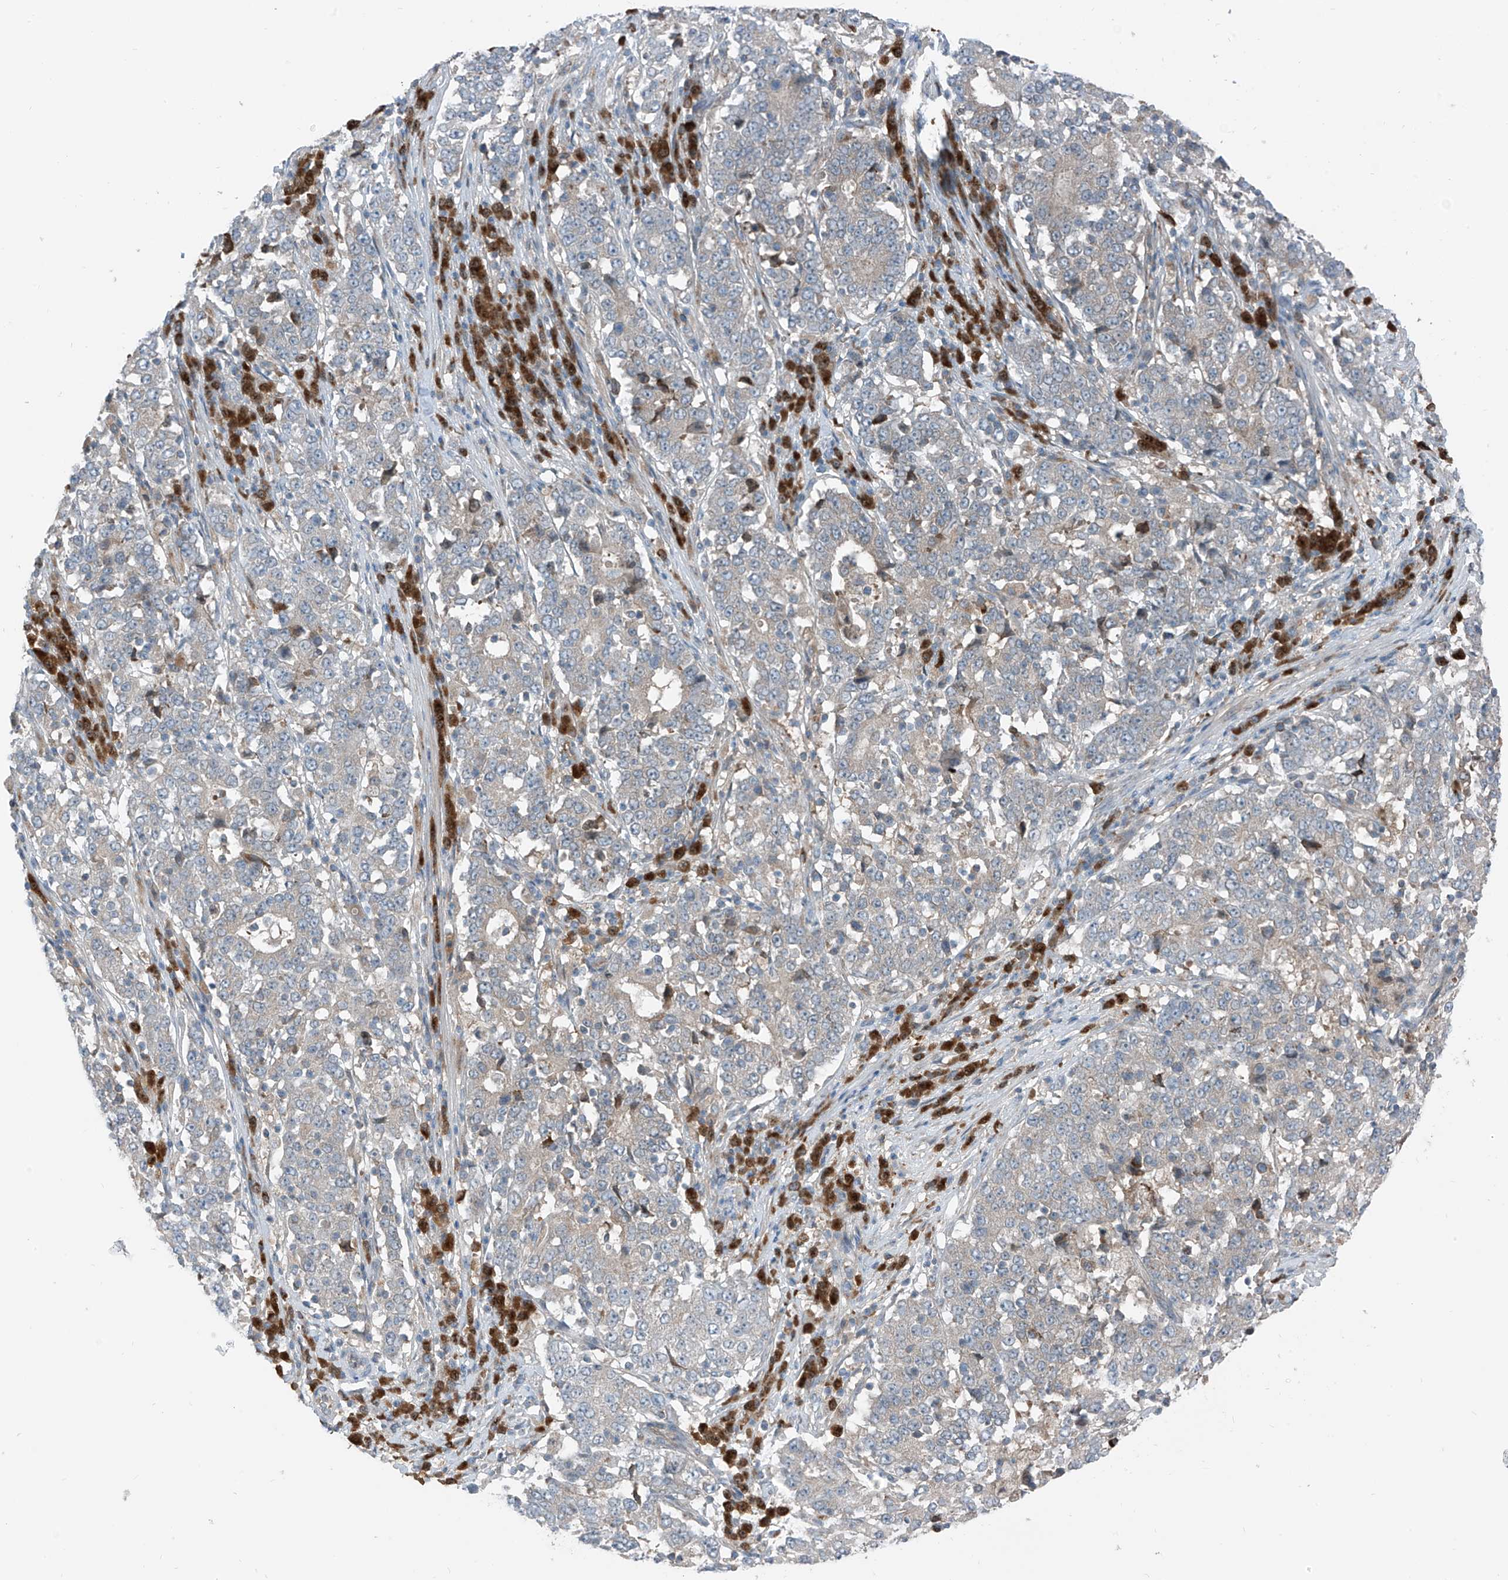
{"staining": {"intensity": "negative", "quantity": "none", "location": "none"}, "tissue": "stomach cancer", "cell_type": "Tumor cells", "image_type": "cancer", "snomed": [{"axis": "morphology", "description": "Adenocarcinoma, NOS"}, {"axis": "topography", "description": "Stomach"}], "caption": "Tumor cells show no significant protein positivity in stomach cancer (adenocarcinoma). (DAB immunohistochemistry with hematoxylin counter stain).", "gene": "SLC12A6", "patient": {"sex": "male", "age": 59}}